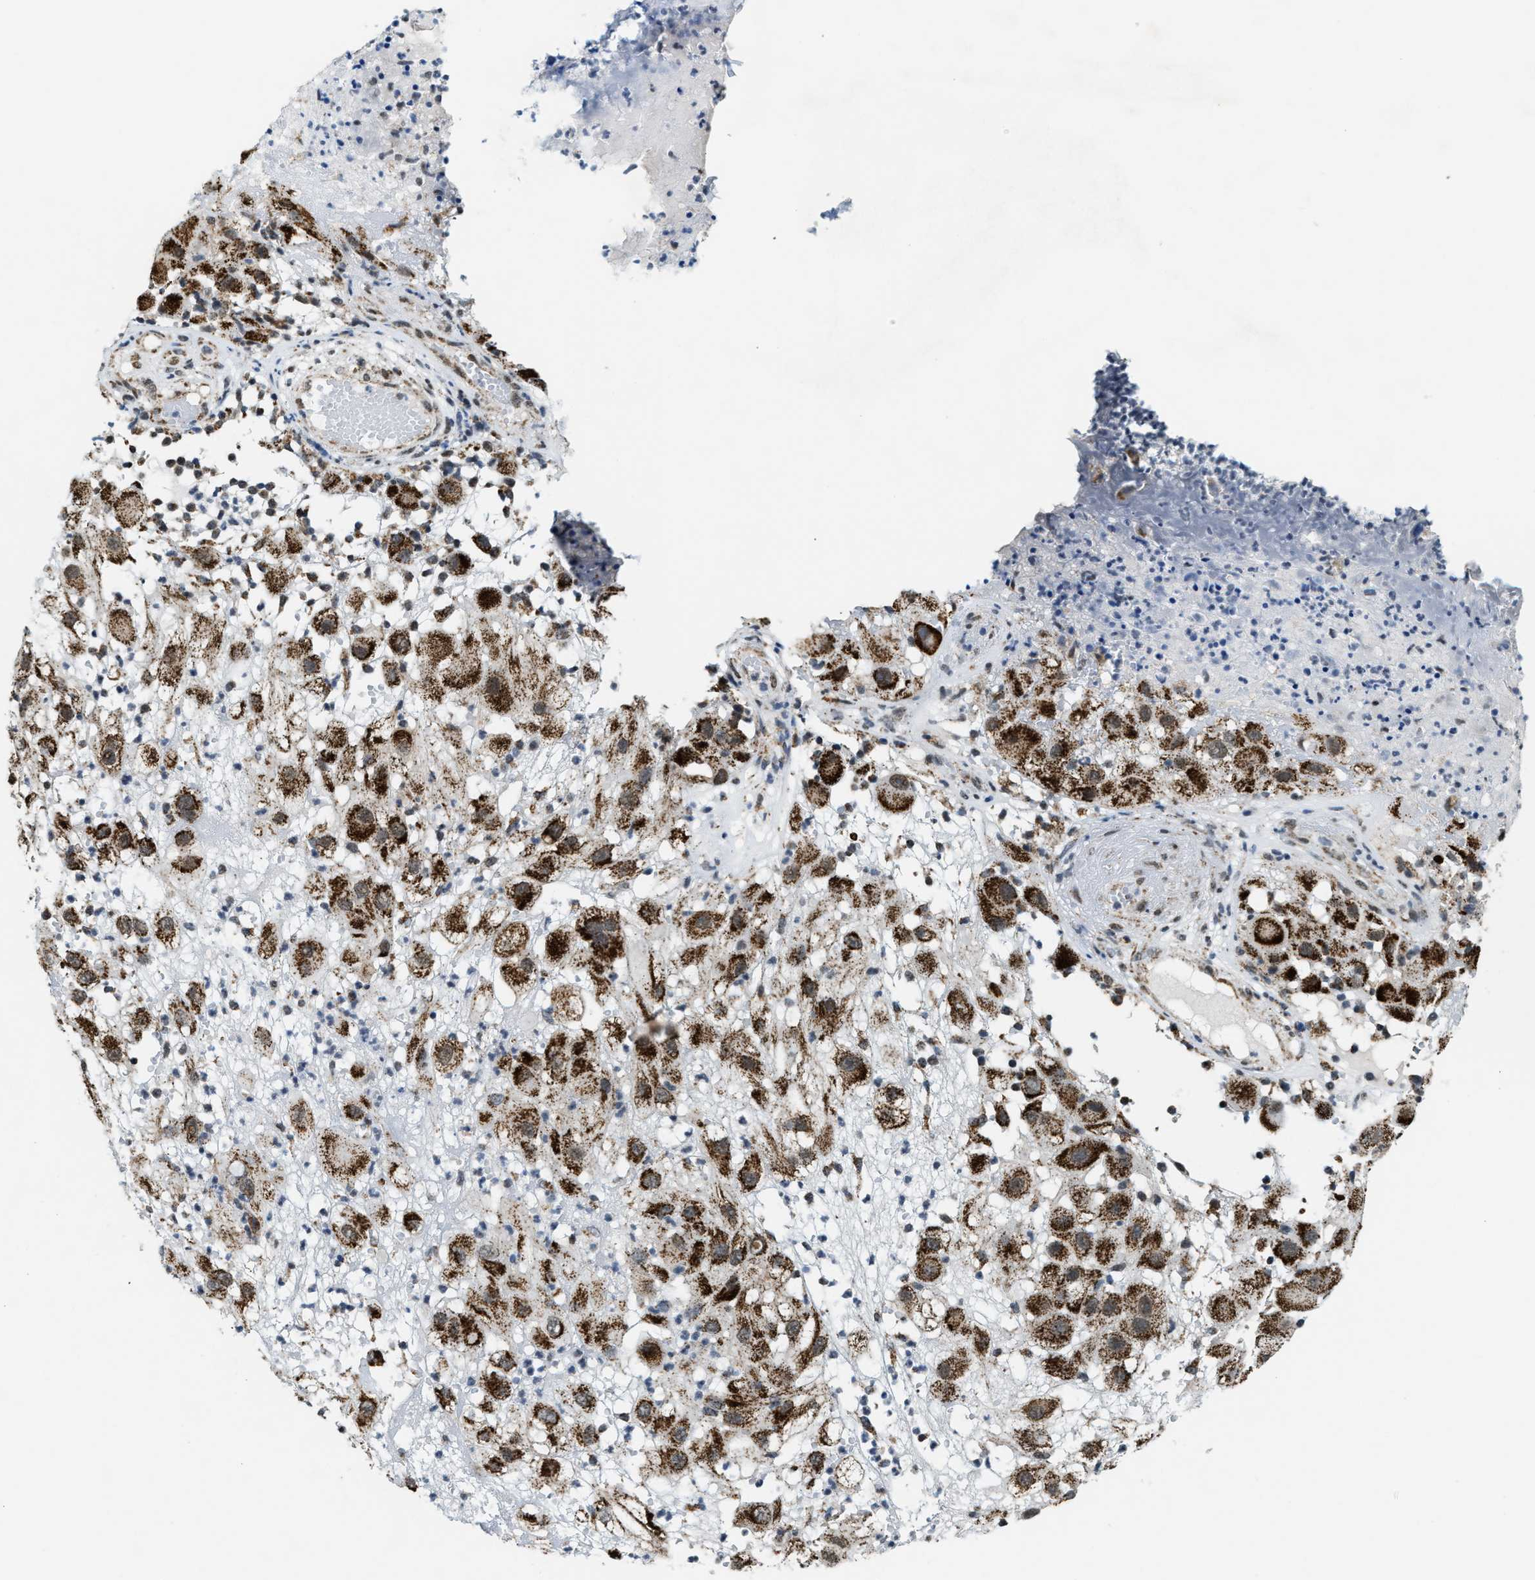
{"staining": {"intensity": "strong", "quantity": ">75%", "location": "cytoplasmic/membranous"}, "tissue": "melanoma", "cell_type": "Tumor cells", "image_type": "cancer", "snomed": [{"axis": "morphology", "description": "Malignant melanoma, NOS"}, {"axis": "topography", "description": "Skin"}], "caption": "IHC (DAB (3,3'-diaminobenzidine)) staining of human malignant melanoma shows strong cytoplasmic/membranous protein staining in about >75% of tumor cells.", "gene": "HIBADH", "patient": {"sex": "female", "age": 81}}